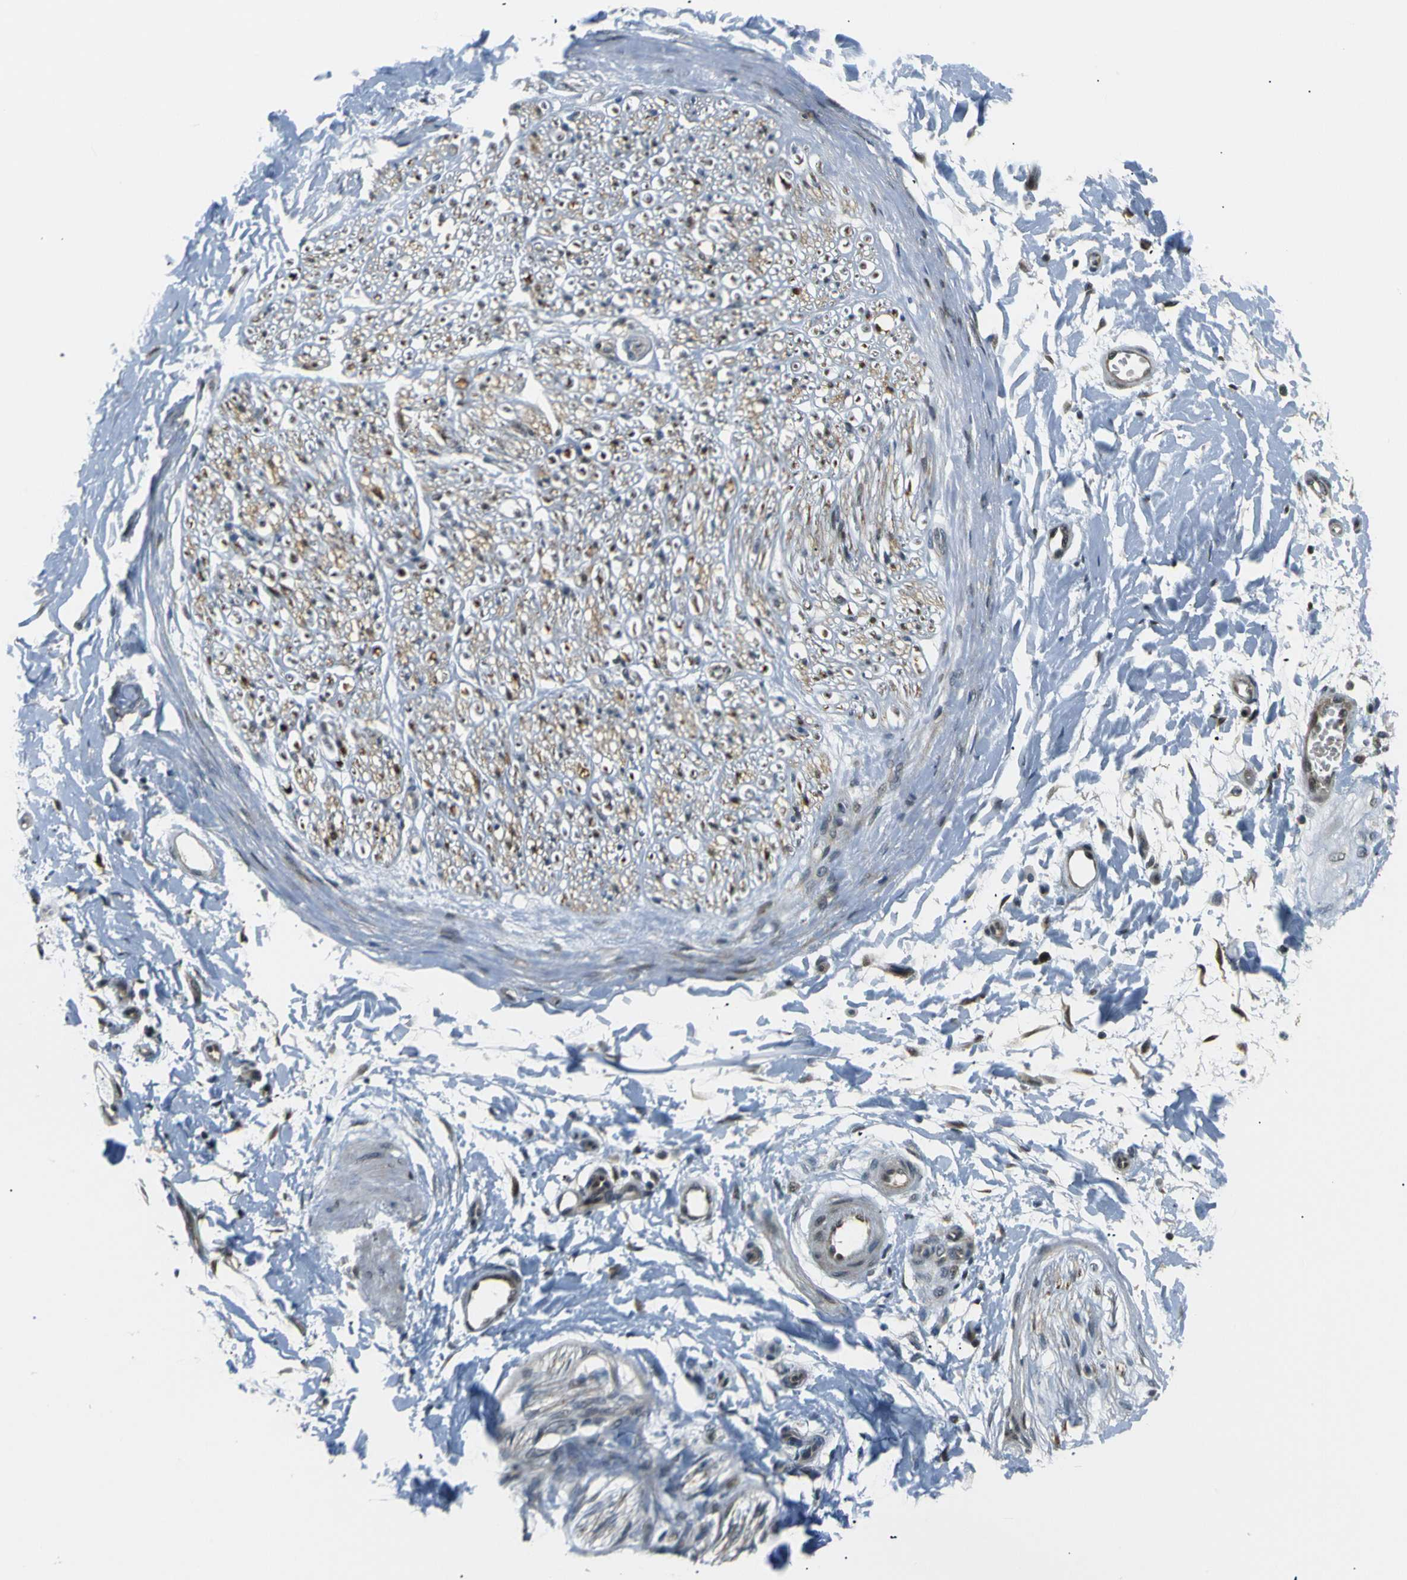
{"staining": {"intensity": "moderate", "quantity": "25%-75%", "location": "cytoplasmic/membranous,nuclear"}, "tissue": "adipose tissue", "cell_type": "Adipocytes", "image_type": "normal", "snomed": [{"axis": "morphology", "description": "Normal tissue, NOS"}, {"axis": "morphology", "description": "Squamous cell carcinoma, NOS"}, {"axis": "topography", "description": "Skin"}, {"axis": "topography", "description": "Peripheral nerve tissue"}], "caption": "The micrograph displays immunohistochemical staining of benign adipose tissue. There is moderate cytoplasmic/membranous,nuclear staining is seen in about 25%-75% of adipocytes.", "gene": "SKP1", "patient": {"sex": "male", "age": 83}}